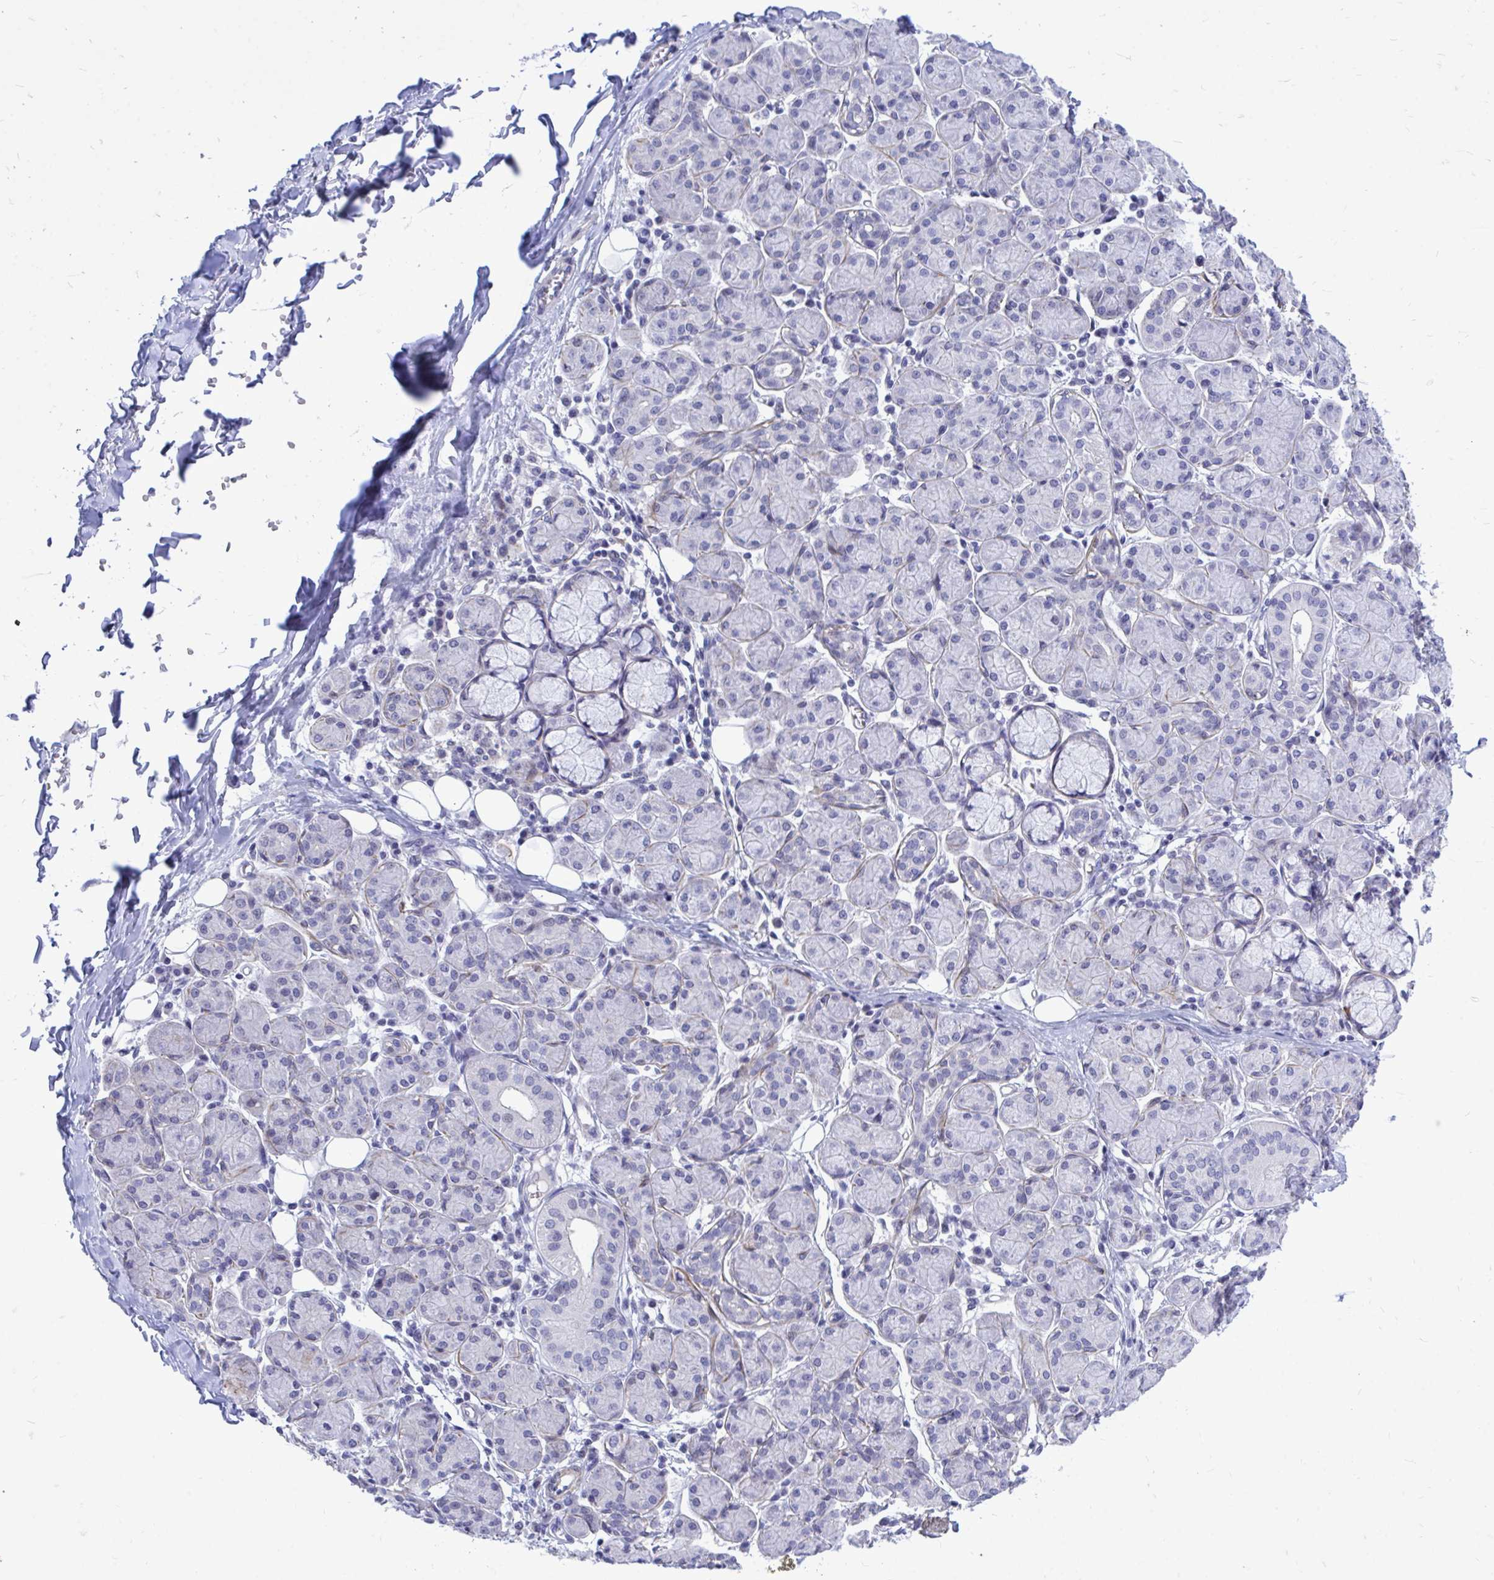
{"staining": {"intensity": "negative", "quantity": "none", "location": "none"}, "tissue": "salivary gland", "cell_type": "Glandular cells", "image_type": "normal", "snomed": [{"axis": "morphology", "description": "Normal tissue, NOS"}, {"axis": "morphology", "description": "Inflammation, NOS"}, {"axis": "topography", "description": "Lymph node"}, {"axis": "topography", "description": "Salivary gland"}], "caption": "Immunohistochemistry of unremarkable human salivary gland reveals no expression in glandular cells.", "gene": "ZBTB25", "patient": {"sex": "male", "age": 3}}